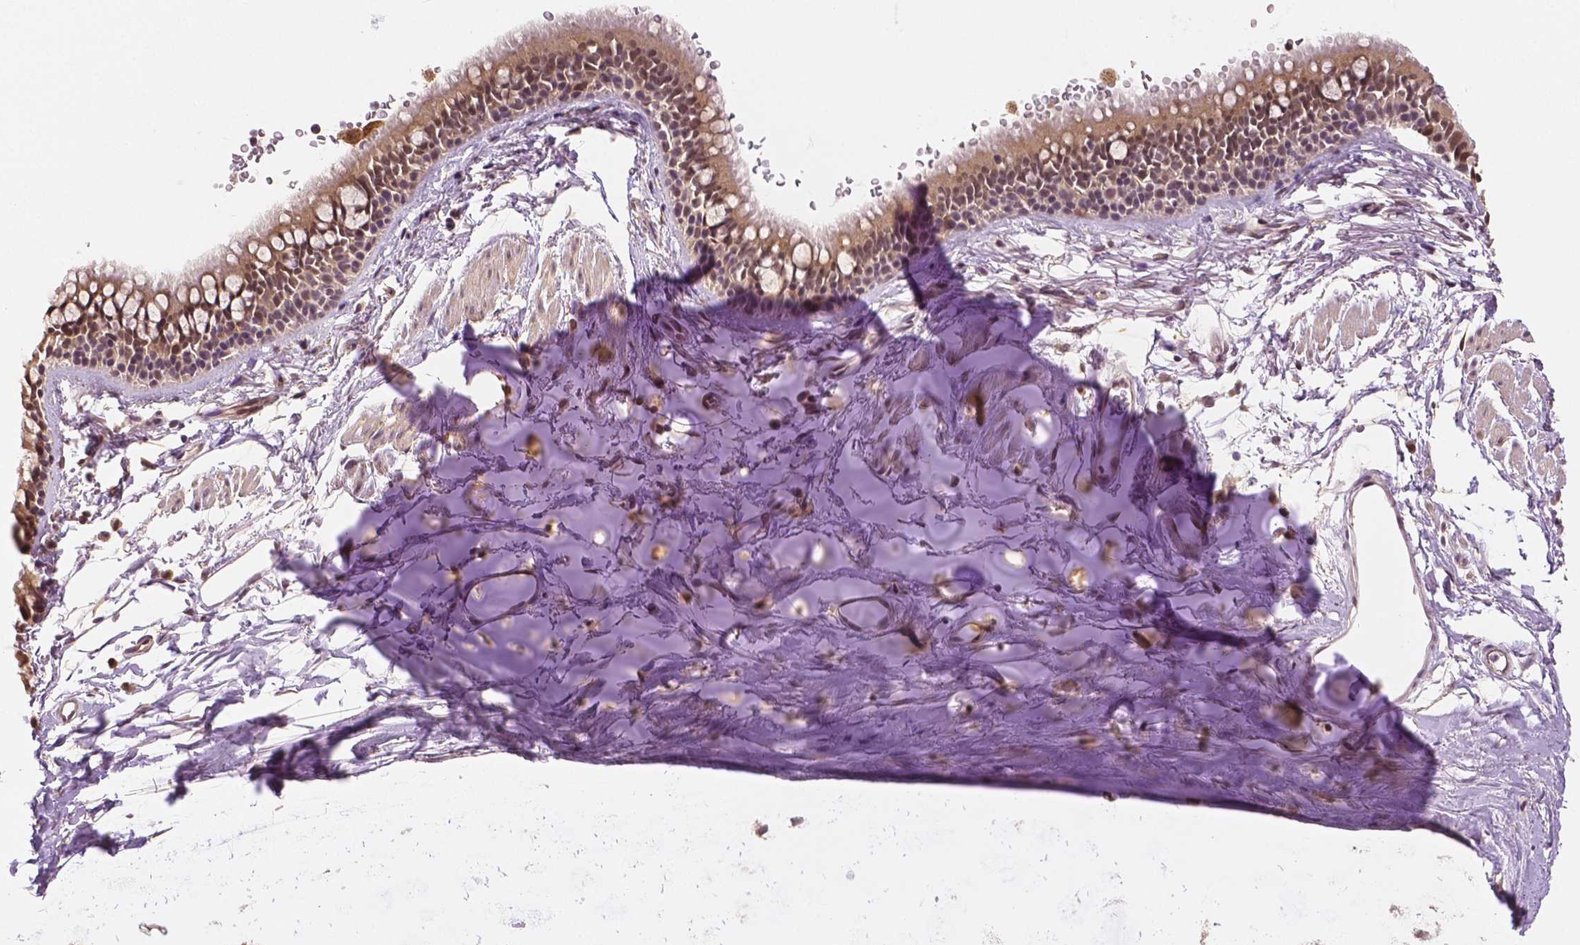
{"staining": {"intensity": "moderate", "quantity": ">75%", "location": "cytoplasmic/membranous,nuclear"}, "tissue": "bronchus", "cell_type": "Respiratory epithelial cells", "image_type": "normal", "snomed": [{"axis": "morphology", "description": "Normal tissue, NOS"}, {"axis": "topography", "description": "Lymph node"}, {"axis": "topography", "description": "Cartilage tissue"}, {"axis": "topography", "description": "Bronchus"}], "caption": "This is a micrograph of IHC staining of normal bronchus, which shows moderate positivity in the cytoplasmic/membranous,nuclear of respiratory epithelial cells.", "gene": "MAP1LC3B", "patient": {"sex": "female", "age": 70}}